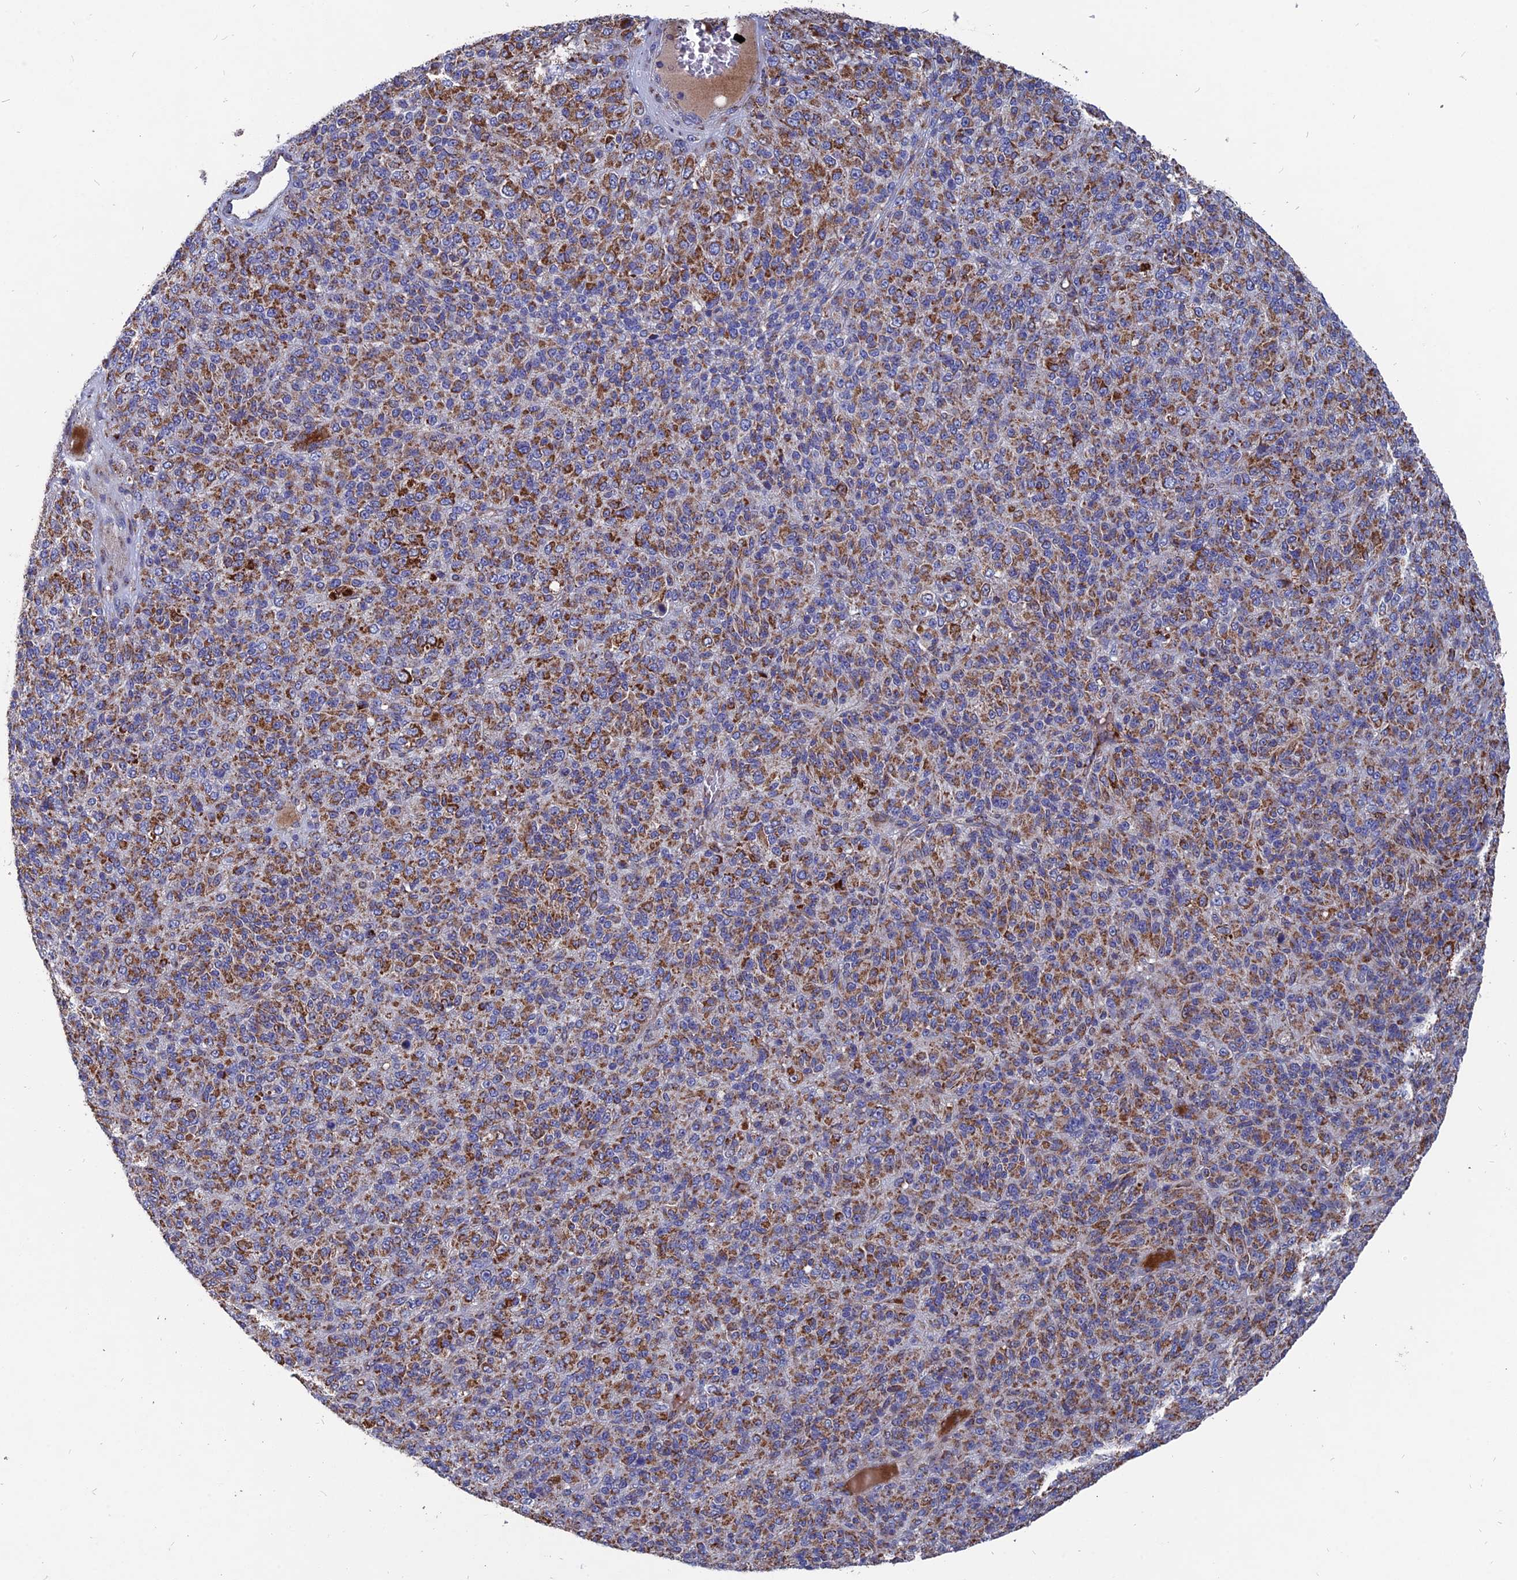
{"staining": {"intensity": "moderate", "quantity": ">75%", "location": "cytoplasmic/membranous"}, "tissue": "melanoma", "cell_type": "Tumor cells", "image_type": "cancer", "snomed": [{"axis": "morphology", "description": "Malignant melanoma, Metastatic site"}, {"axis": "topography", "description": "Brain"}], "caption": "Moderate cytoplasmic/membranous protein expression is seen in about >75% of tumor cells in malignant melanoma (metastatic site).", "gene": "TGFA", "patient": {"sex": "female", "age": 56}}